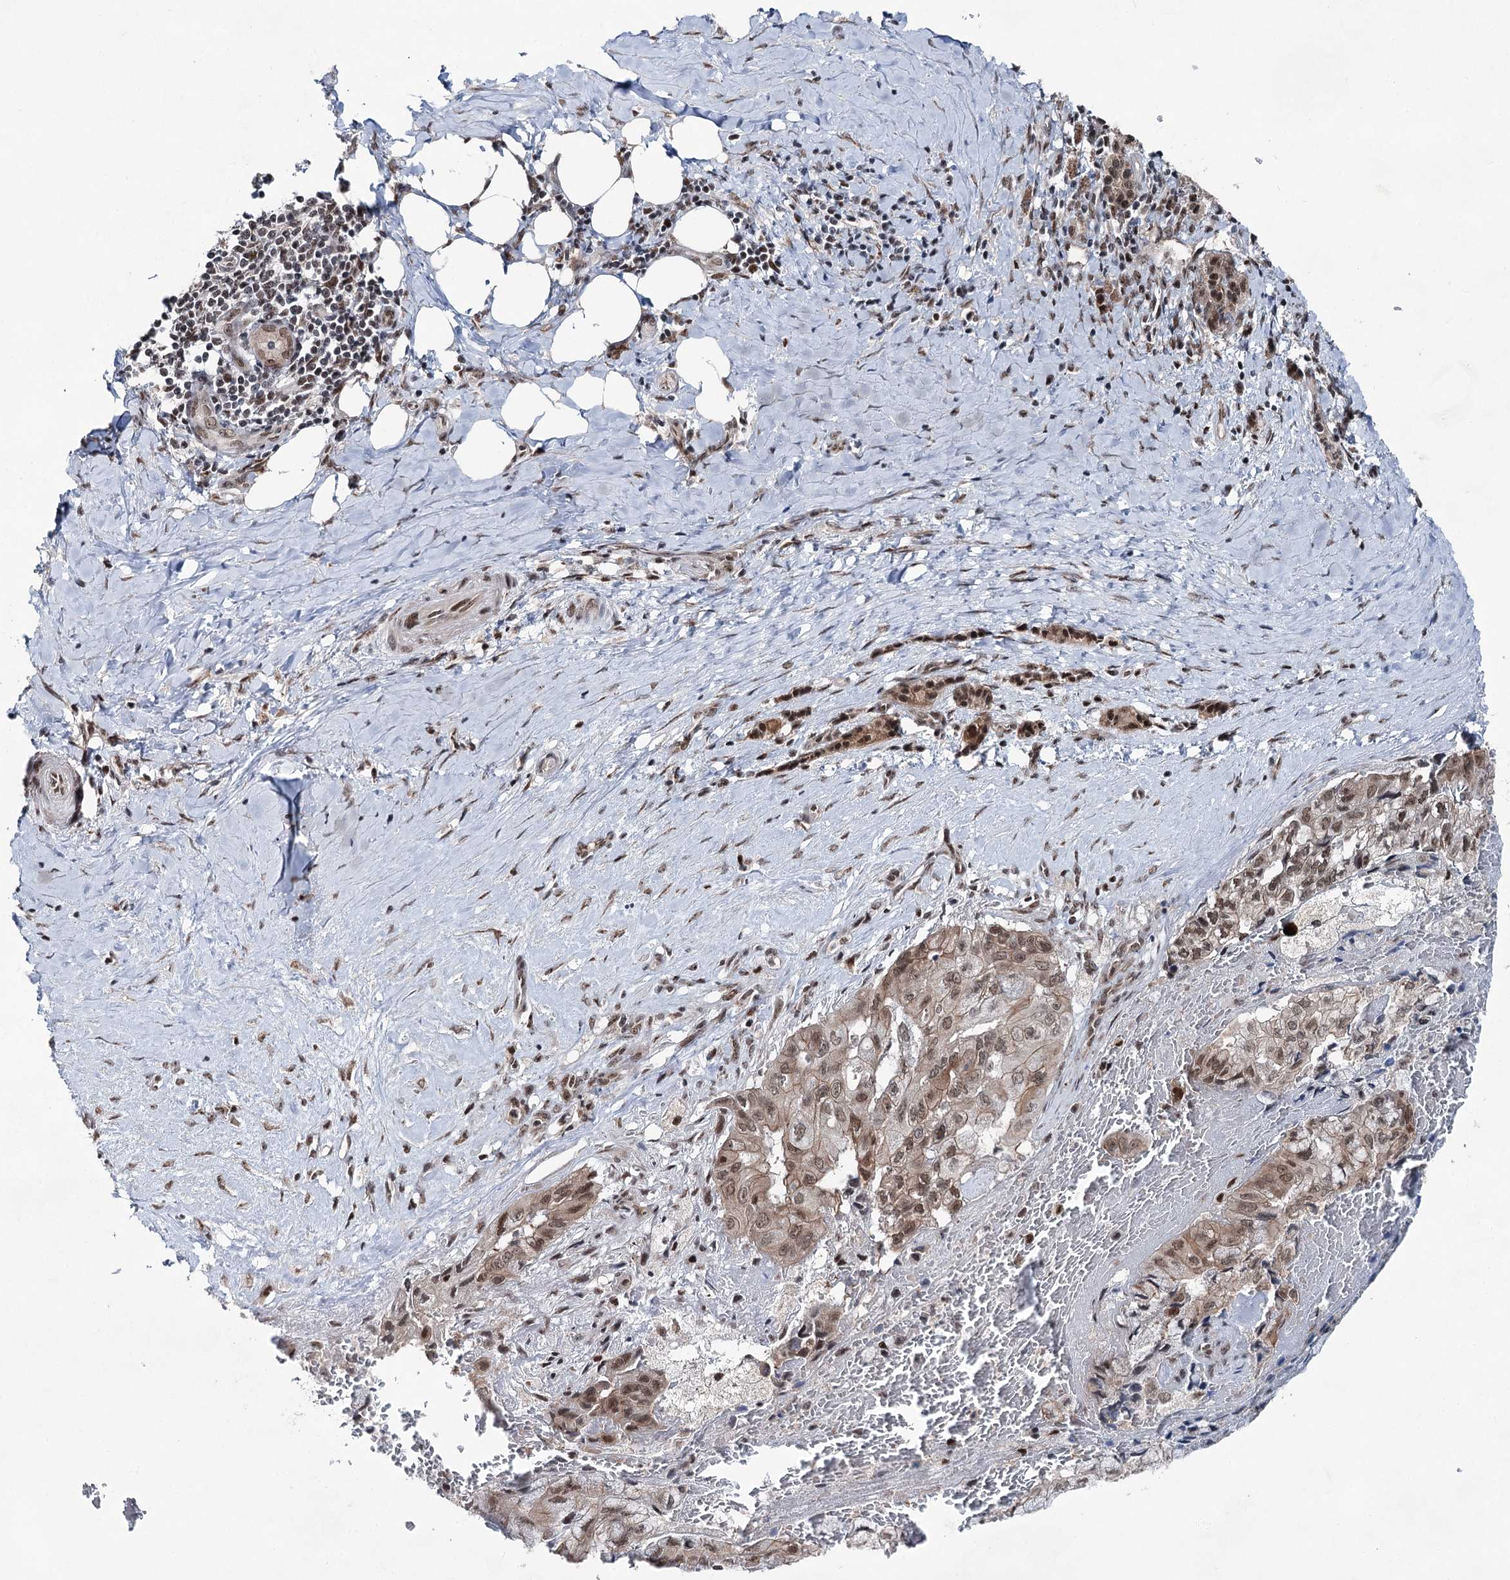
{"staining": {"intensity": "moderate", "quantity": ">75%", "location": "cytoplasmic/membranous,nuclear"}, "tissue": "pancreatic cancer", "cell_type": "Tumor cells", "image_type": "cancer", "snomed": [{"axis": "morphology", "description": "Adenocarcinoma, NOS"}, {"axis": "topography", "description": "Pancreas"}], "caption": "Moderate cytoplasmic/membranous and nuclear positivity is identified in approximately >75% of tumor cells in adenocarcinoma (pancreatic). The protein of interest is stained brown, and the nuclei are stained in blue (DAB IHC with brightfield microscopy, high magnification).", "gene": "ZCCHC8", "patient": {"sex": "male", "age": 51}}